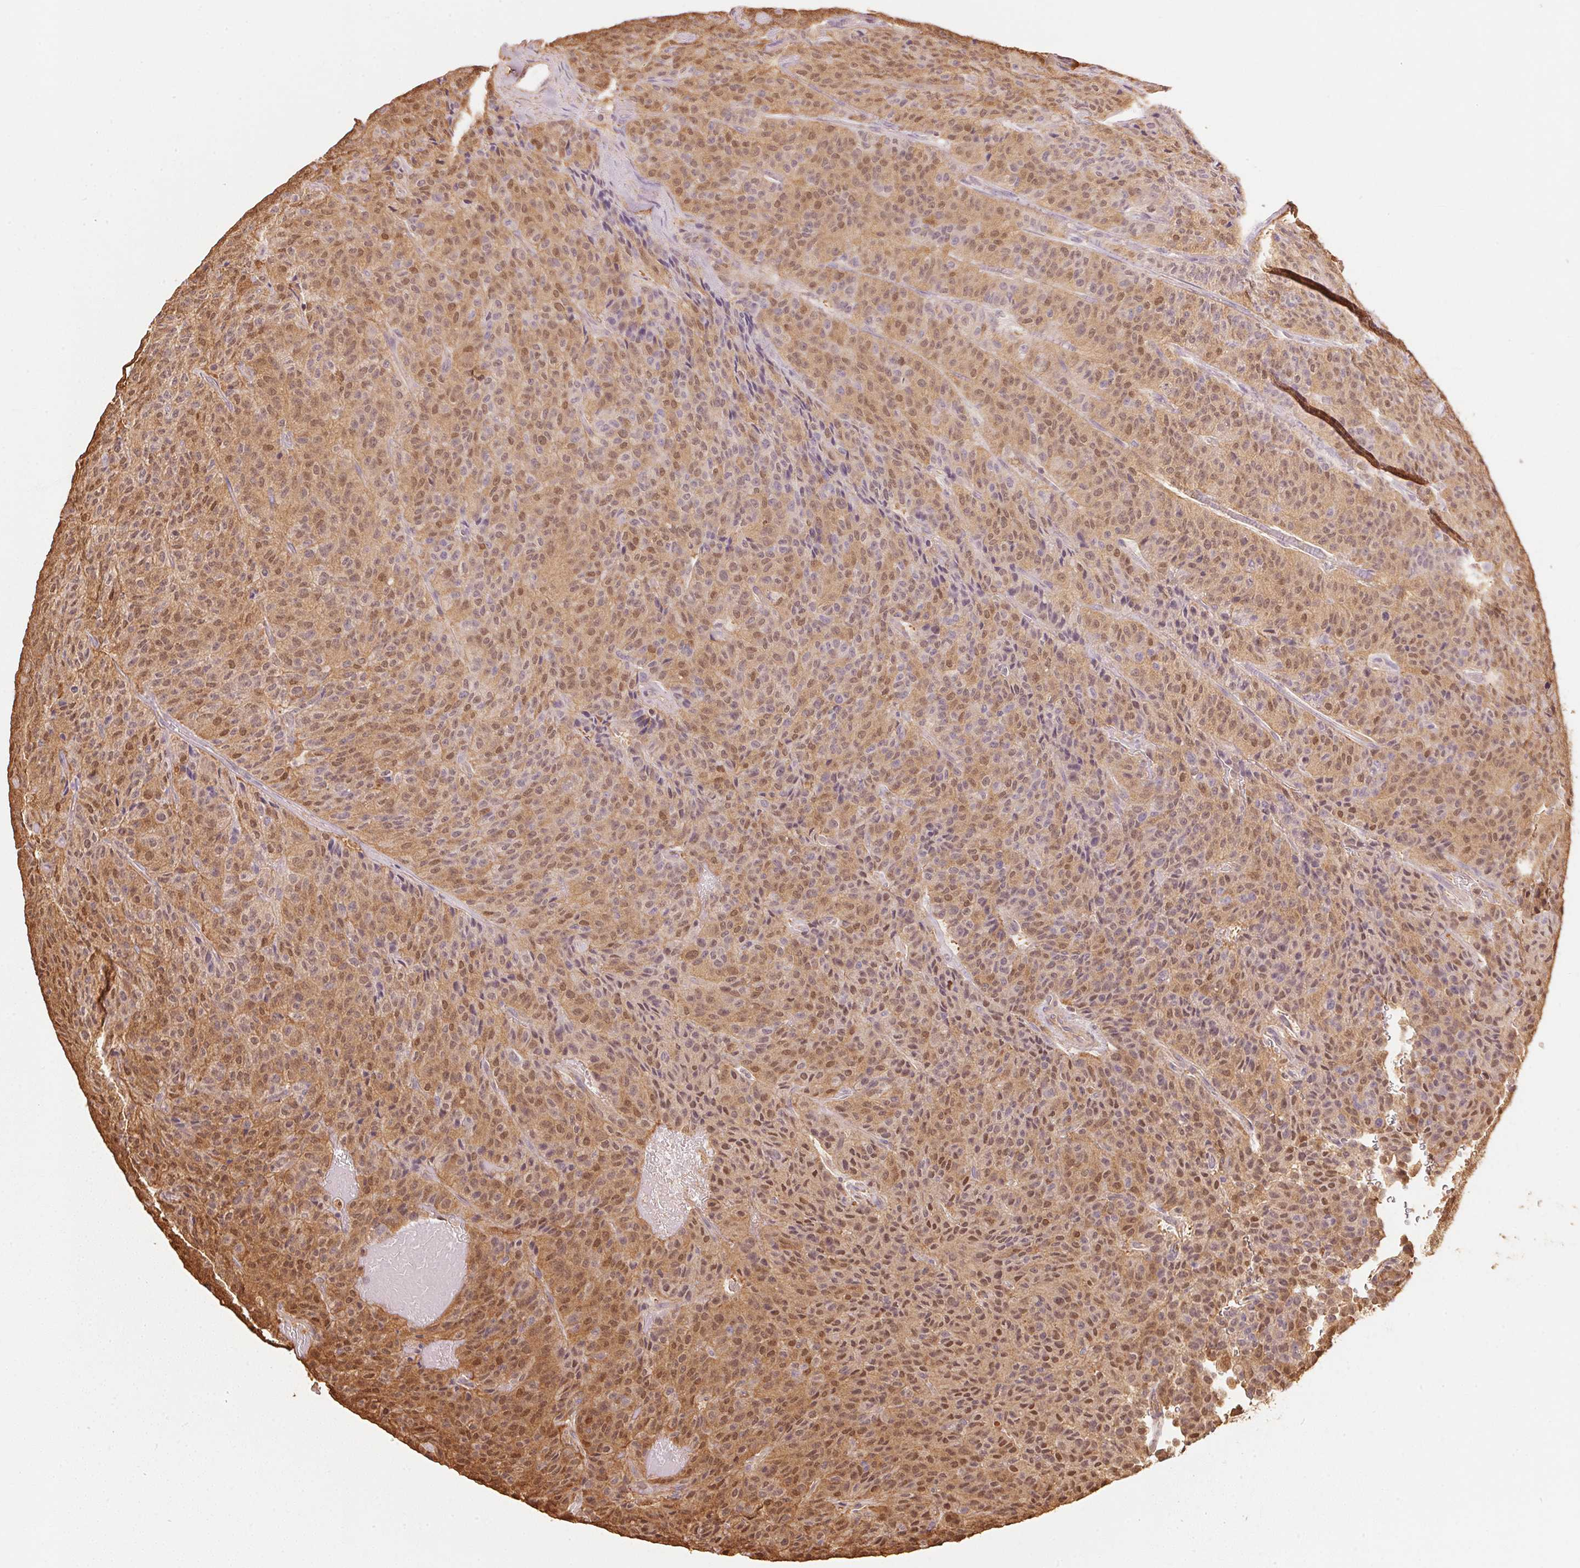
{"staining": {"intensity": "moderate", "quantity": ">75%", "location": "cytoplasmic/membranous,nuclear"}, "tissue": "carcinoid", "cell_type": "Tumor cells", "image_type": "cancer", "snomed": [{"axis": "morphology", "description": "Carcinoid, malignant, NOS"}, {"axis": "topography", "description": "Lung"}], "caption": "This is a histology image of immunohistochemistry staining of carcinoid, which shows moderate expression in the cytoplasmic/membranous and nuclear of tumor cells.", "gene": "QDPR", "patient": {"sex": "male", "age": 71}}